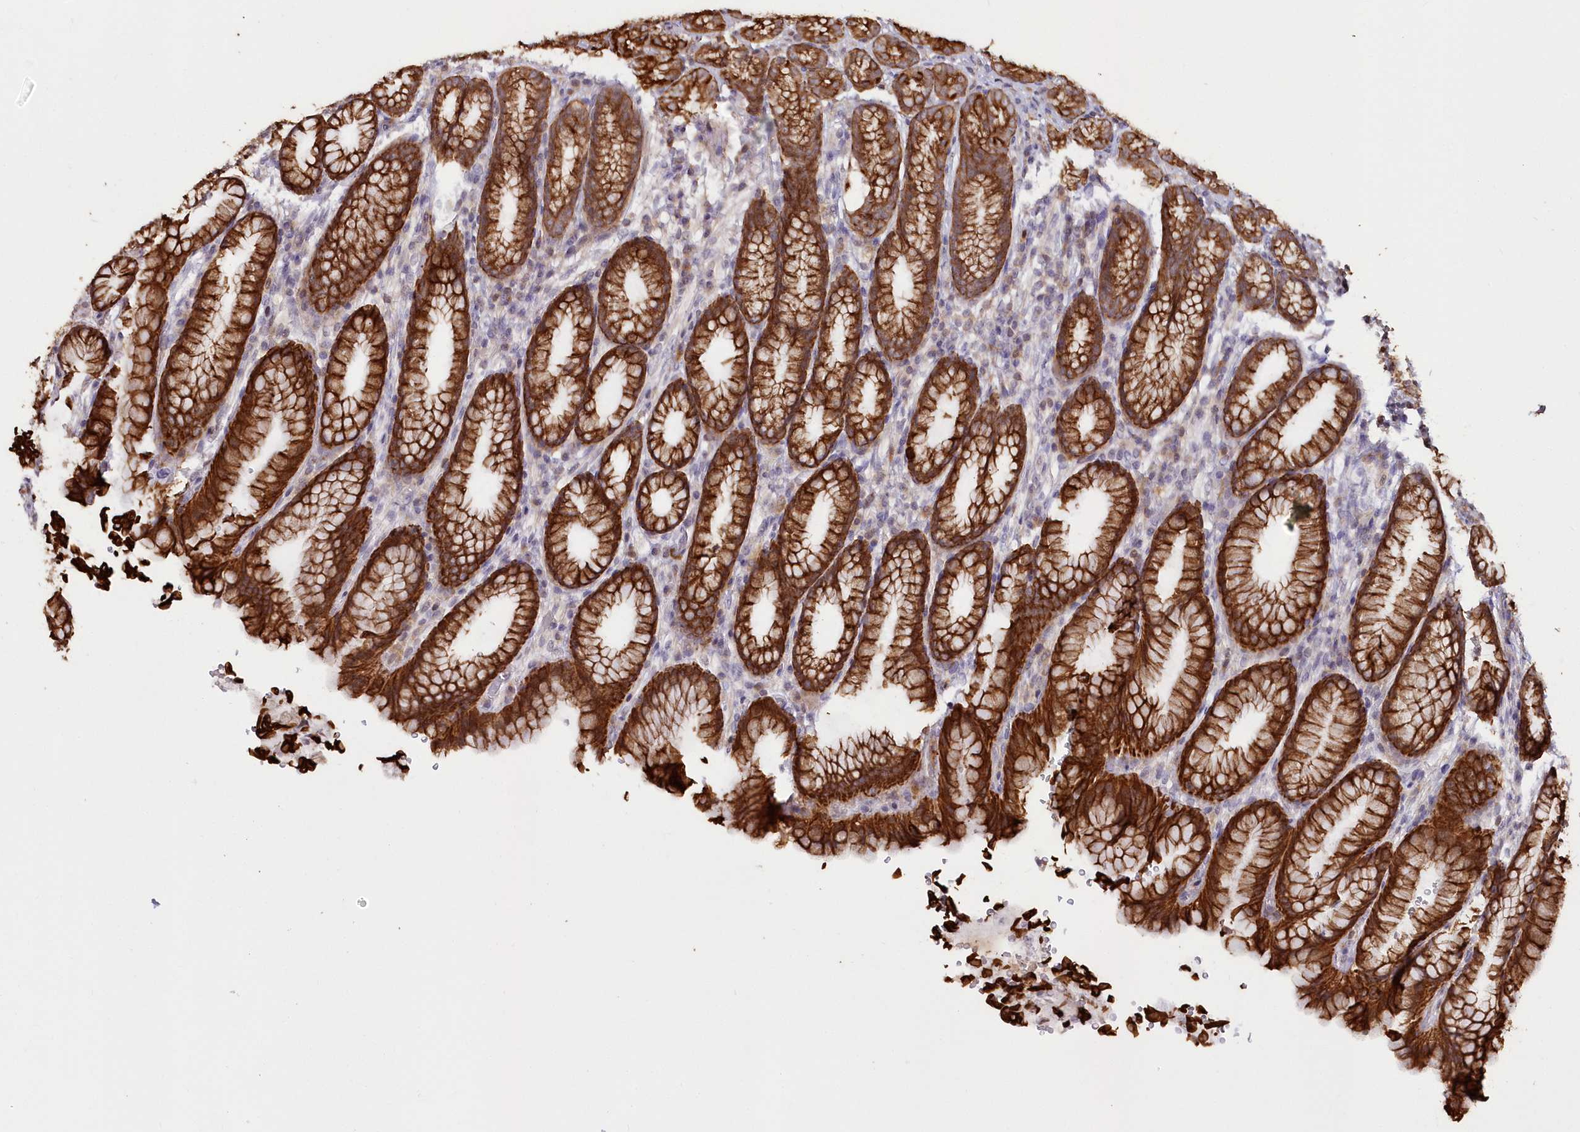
{"staining": {"intensity": "strong", "quantity": ">75%", "location": "cytoplasmic/membranous"}, "tissue": "stomach", "cell_type": "Glandular cells", "image_type": "normal", "snomed": [{"axis": "morphology", "description": "Normal tissue, NOS"}, {"axis": "topography", "description": "Stomach"}], "caption": "This is a micrograph of IHC staining of unremarkable stomach, which shows strong positivity in the cytoplasmic/membranous of glandular cells.", "gene": "SNED1", "patient": {"sex": "male", "age": 42}}